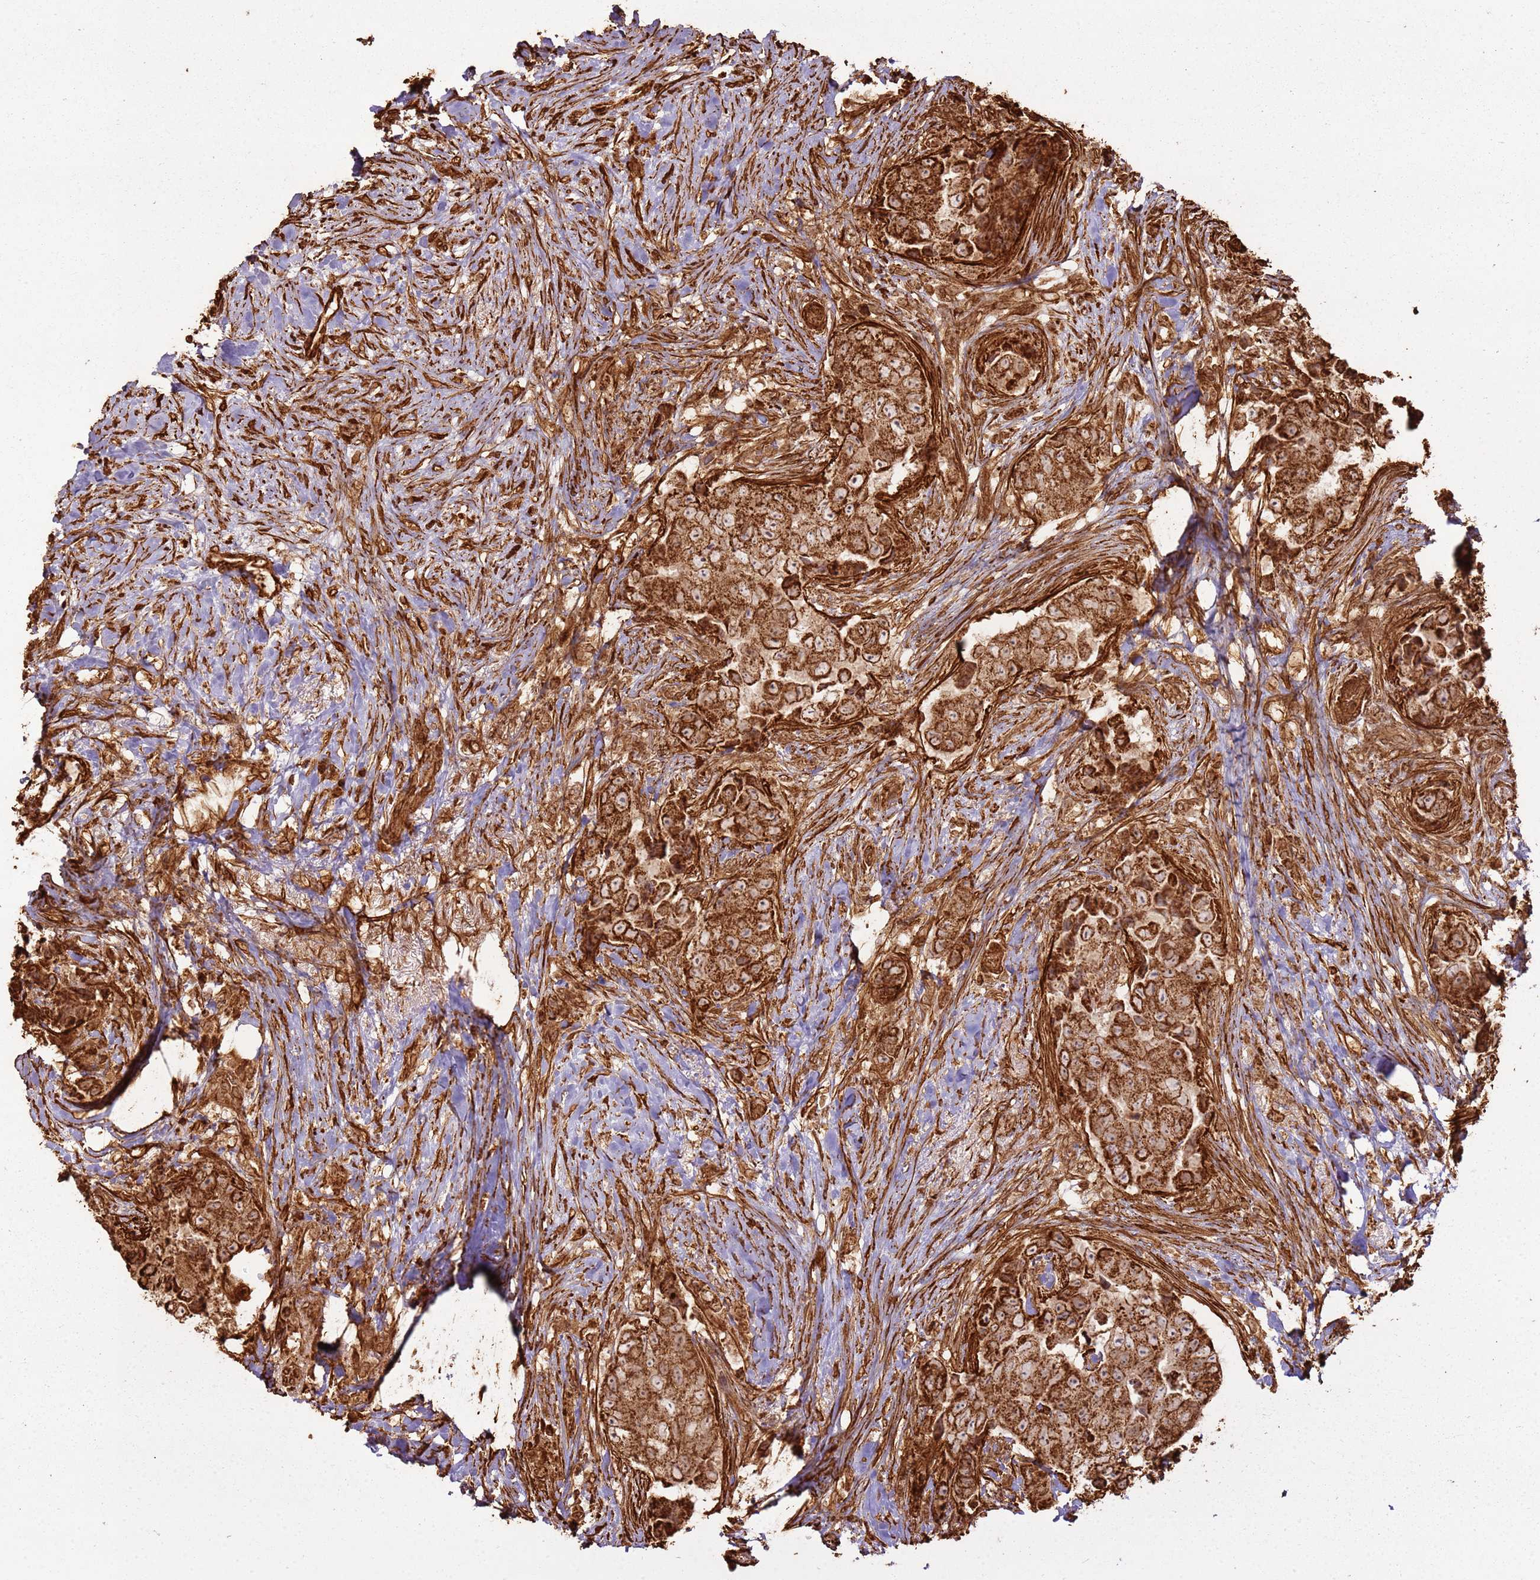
{"staining": {"intensity": "strong", "quantity": ">75%", "location": "cytoplasmic/membranous"}, "tissue": "breast cancer", "cell_type": "Tumor cells", "image_type": "cancer", "snomed": [{"axis": "morphology", "description": "Normal tissue, NOS"}, {"axis": "morphology", "description": "Duct carcinoma"}, {"axis": "topography", "description": "Breast"}], "caption": "Strong cytoplasmic/membranous expression is seen in approximately >75% of tumor cells in breast invasive ductal carcinoma. (DAB (3,3'-diaminobenzidine) = brown stain, brightfield microscopy at high magnification).", "gene": "DDX59", "patient": {"sex": "female", "age": 62}}